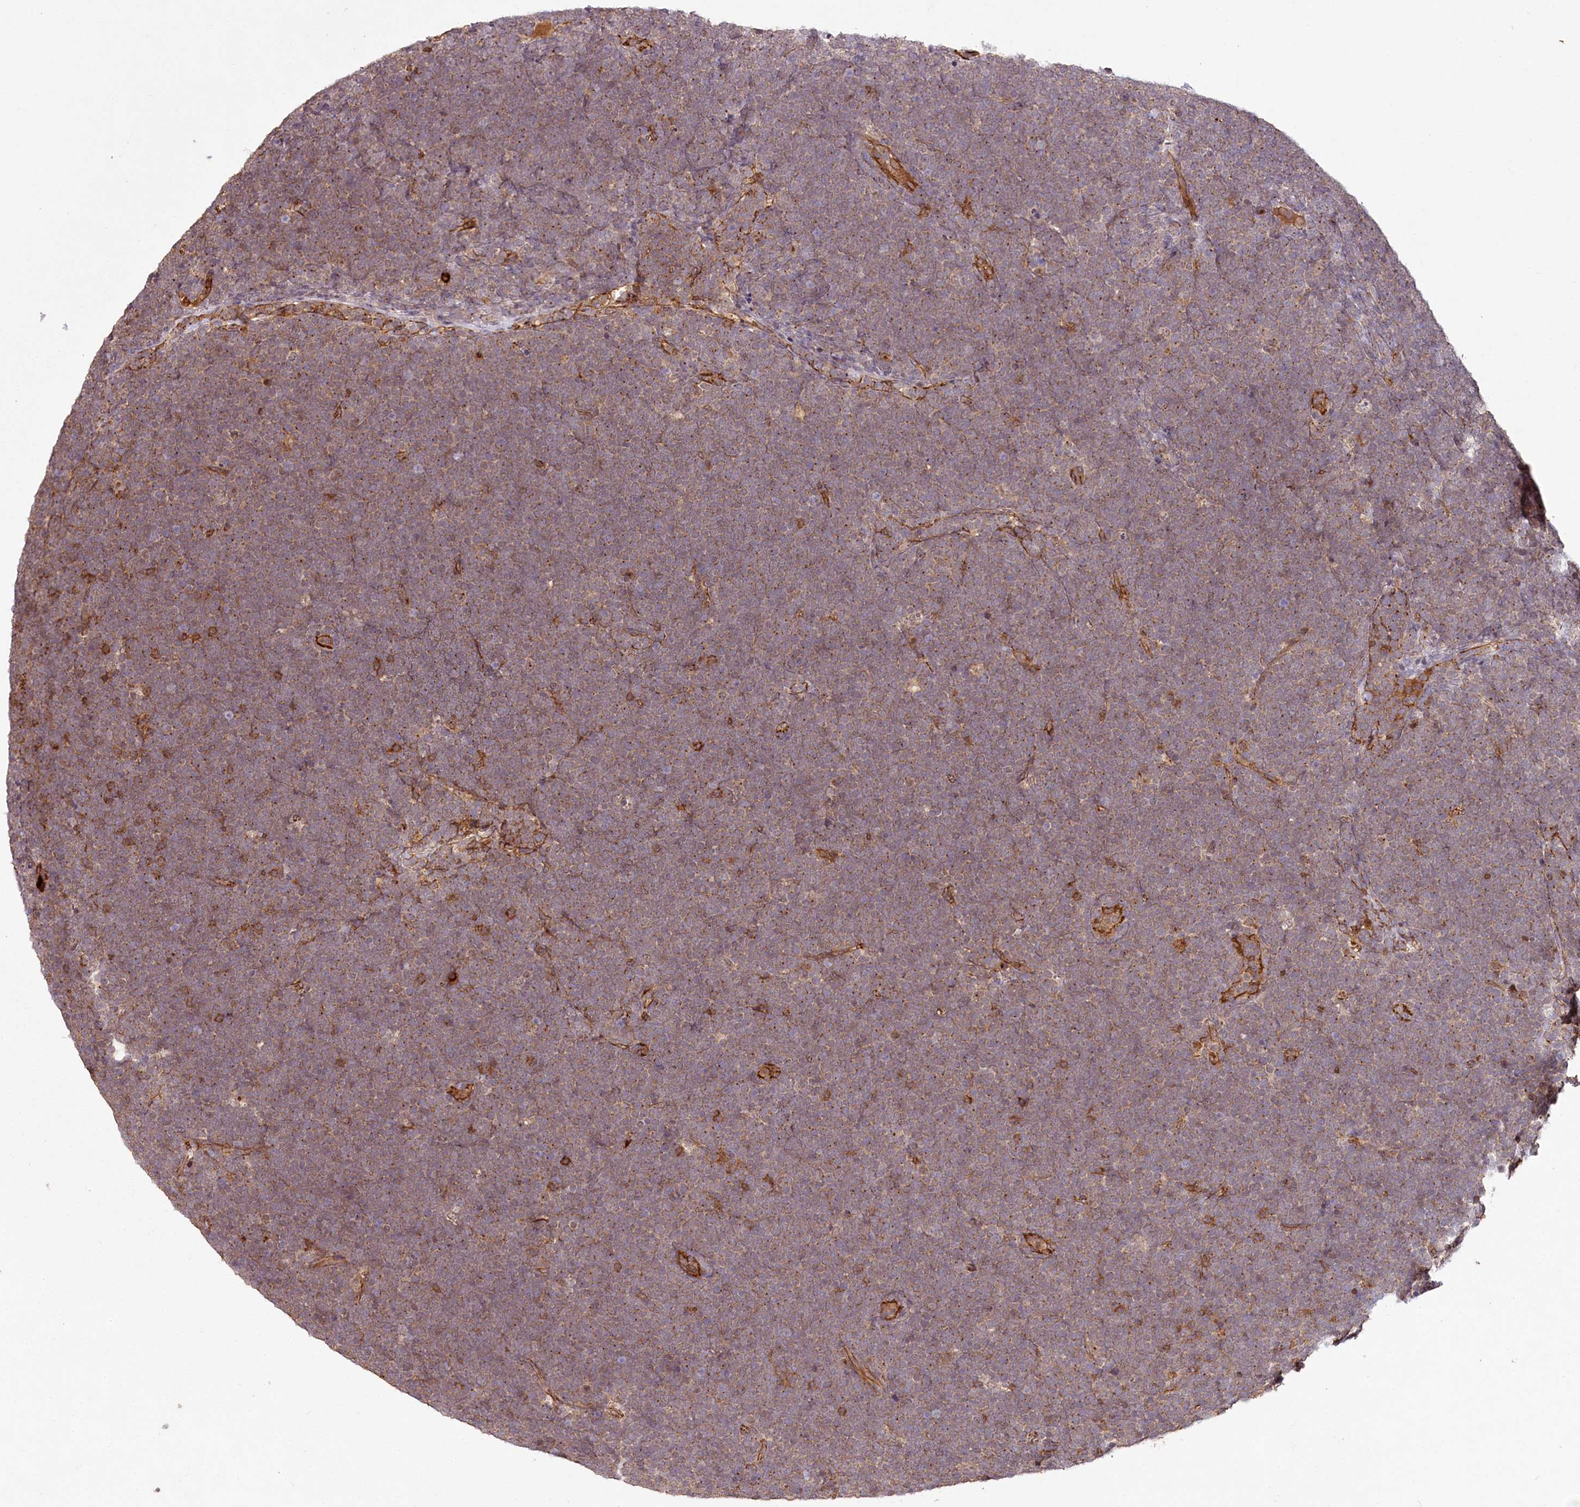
{"staining": {"intensity": "weak", "quantity": ">75%", "location": "cytoplasmic/membranous"}, "tissue": "lymphoma", "cell_type": "Tumor cells", "image_type": "cancer", "snomed": [{"axis": "morphology", "description": "Malignant lymphoma, non-Hodgkin's type, High grade"}, {"axis": "topography", "description": "Lymph node"}], "caption": "Immunohistochemical staining of human high-grade malignant lymphoma, non-Hodgkin's type reveals low levels of weak cytoplasmic/membranous protein positivity in approximately >75% of tumor cells.", "gene": "ALKBH8", "patient": {"sex": "male", "age": 13}}